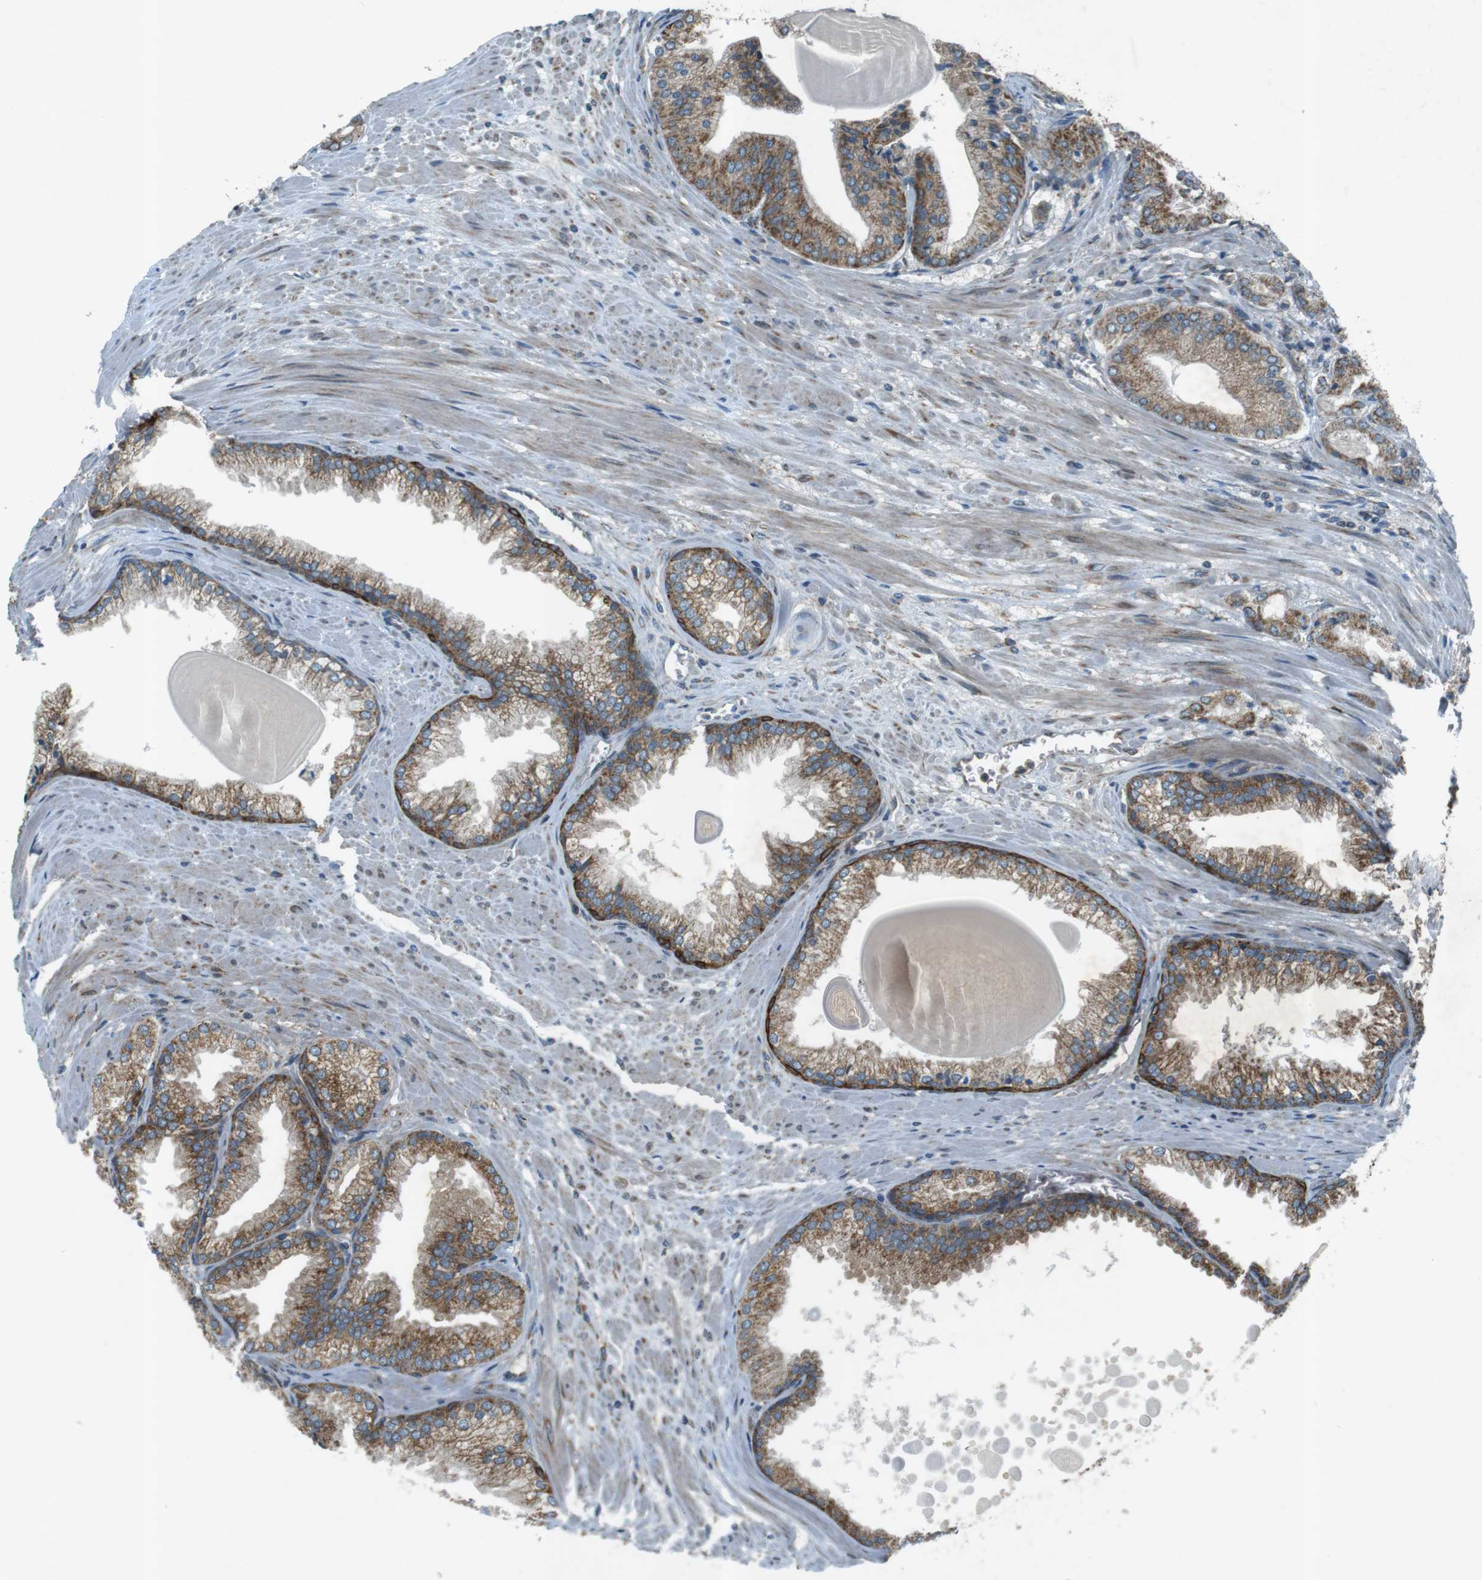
{"staining": {"intensity": "moderate", "quantity": ">75%", "location": "cytoplasmic/membranous"}, "tissue": "prostate cancer", "cell_type": "Tumor cells", "image_type": "cancer", "snomed": [{"axis": "morphology", "description": "Adenocarcinoma, Low grade"}, {"axis": "topography", "description": "Prostate"}], "caption": "Tumor cells demonstrate moderate cytoplasmic/membranous positivity in approximately >75% of cells in prostate cancer.", "gene": "SLC41A1", "patient": {"sex": "male", "age": 59}}